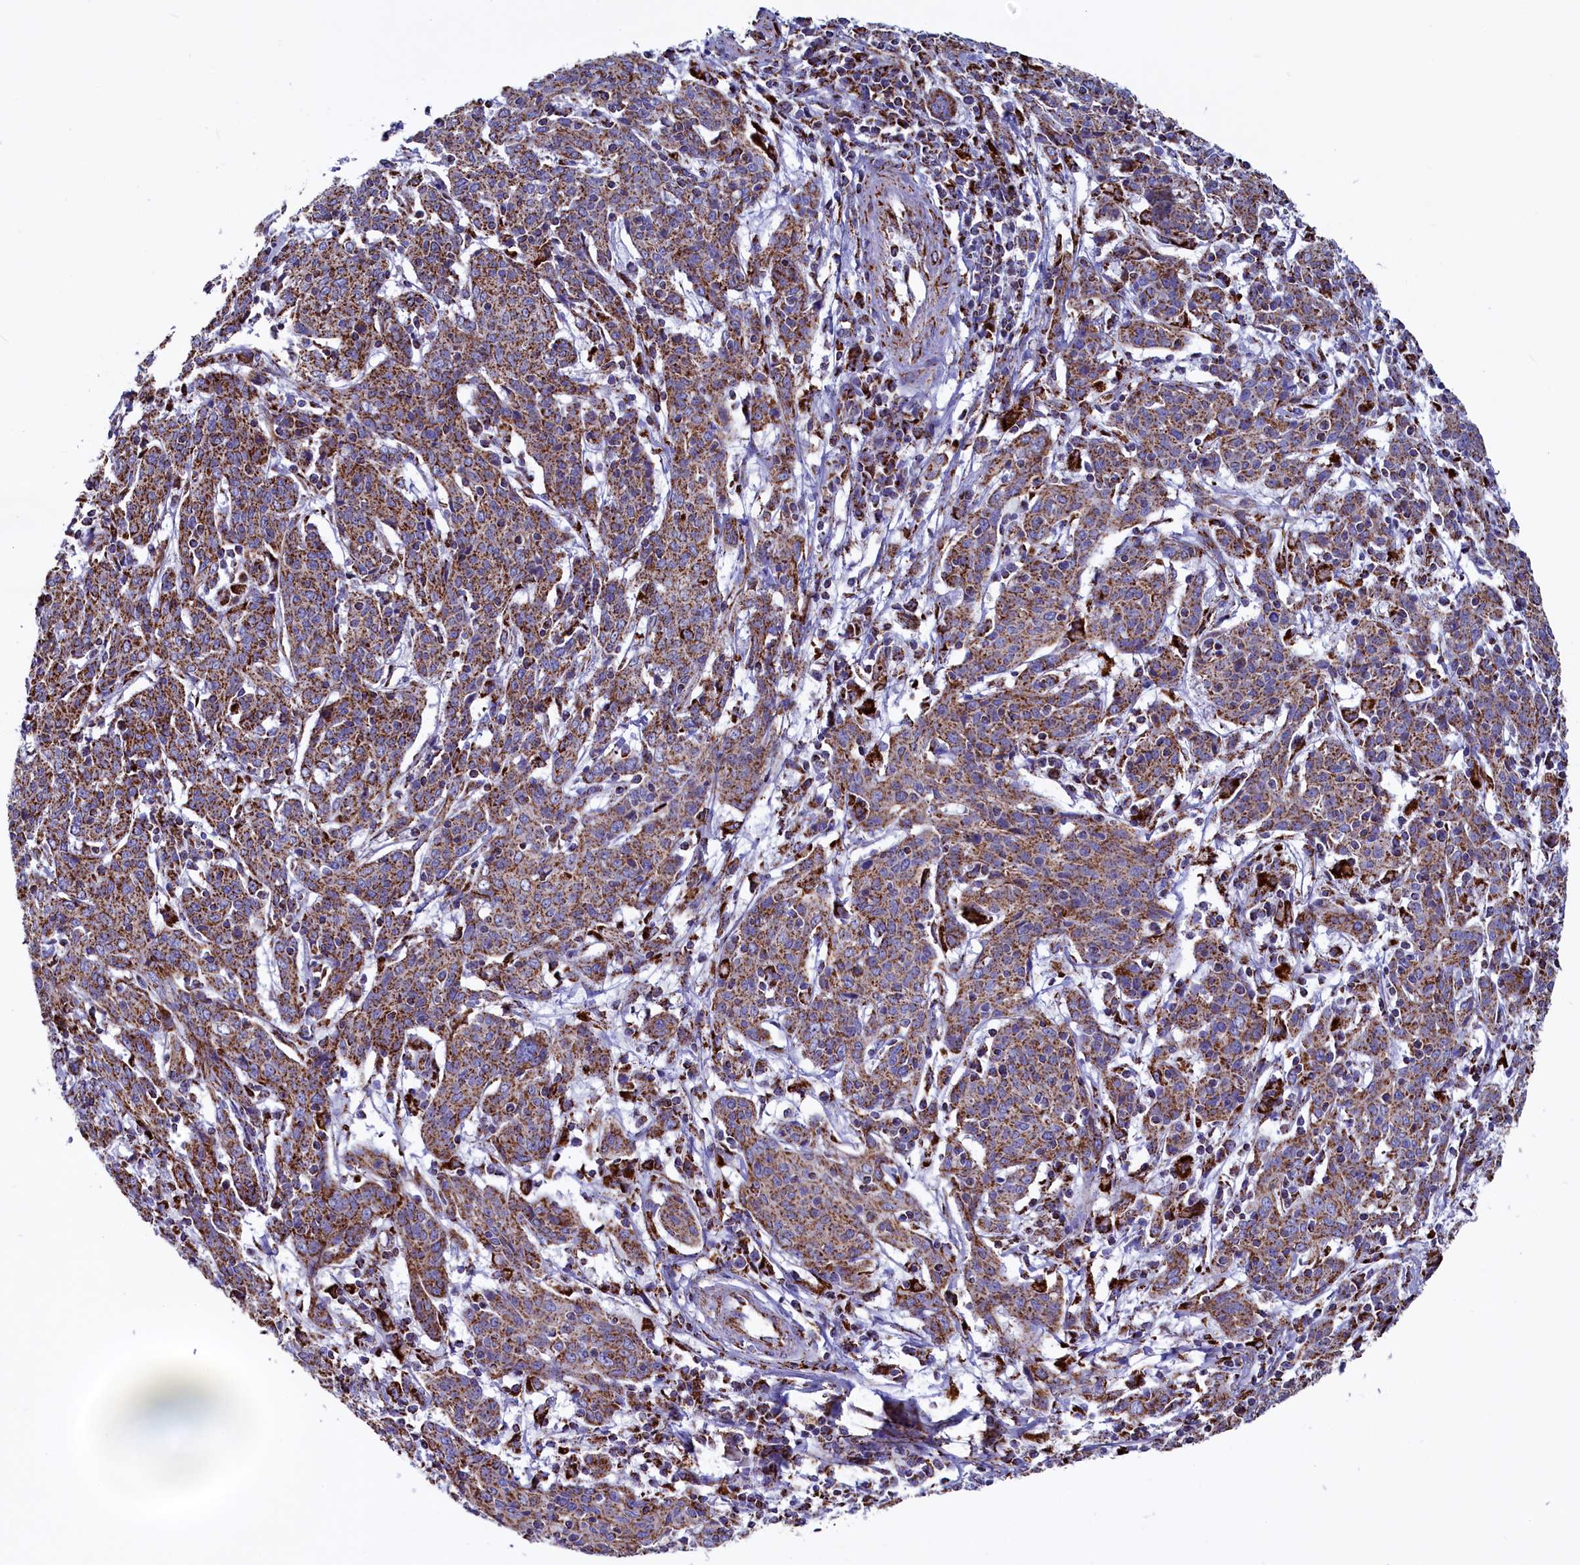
{"staining": {"intensity": "strong", "quantity": ">75%", "location": "cytoplasmic/membranous"}, "tissue": "cervical cancer", "cell_type": "Tumor cells", "image_type": "cancer", "snomed": [{"axis": "morphology", "description": "Squamous cell carcinoma, NOS"}, {"axis": "topography", "description": "Cervix"}], "caption": "This photomicrograph demonstrates cervical cancer (squamous cell carcinoma) stained with immunohistochemistry (IHC) to label a protein in brown. The cytoplasmic/membranous of tumor cells show strong positivity for the protein. Nuclei are counter-stained blue.", "gene": "SLC39A3", "patient": {"sex": "female", "age": 67}}